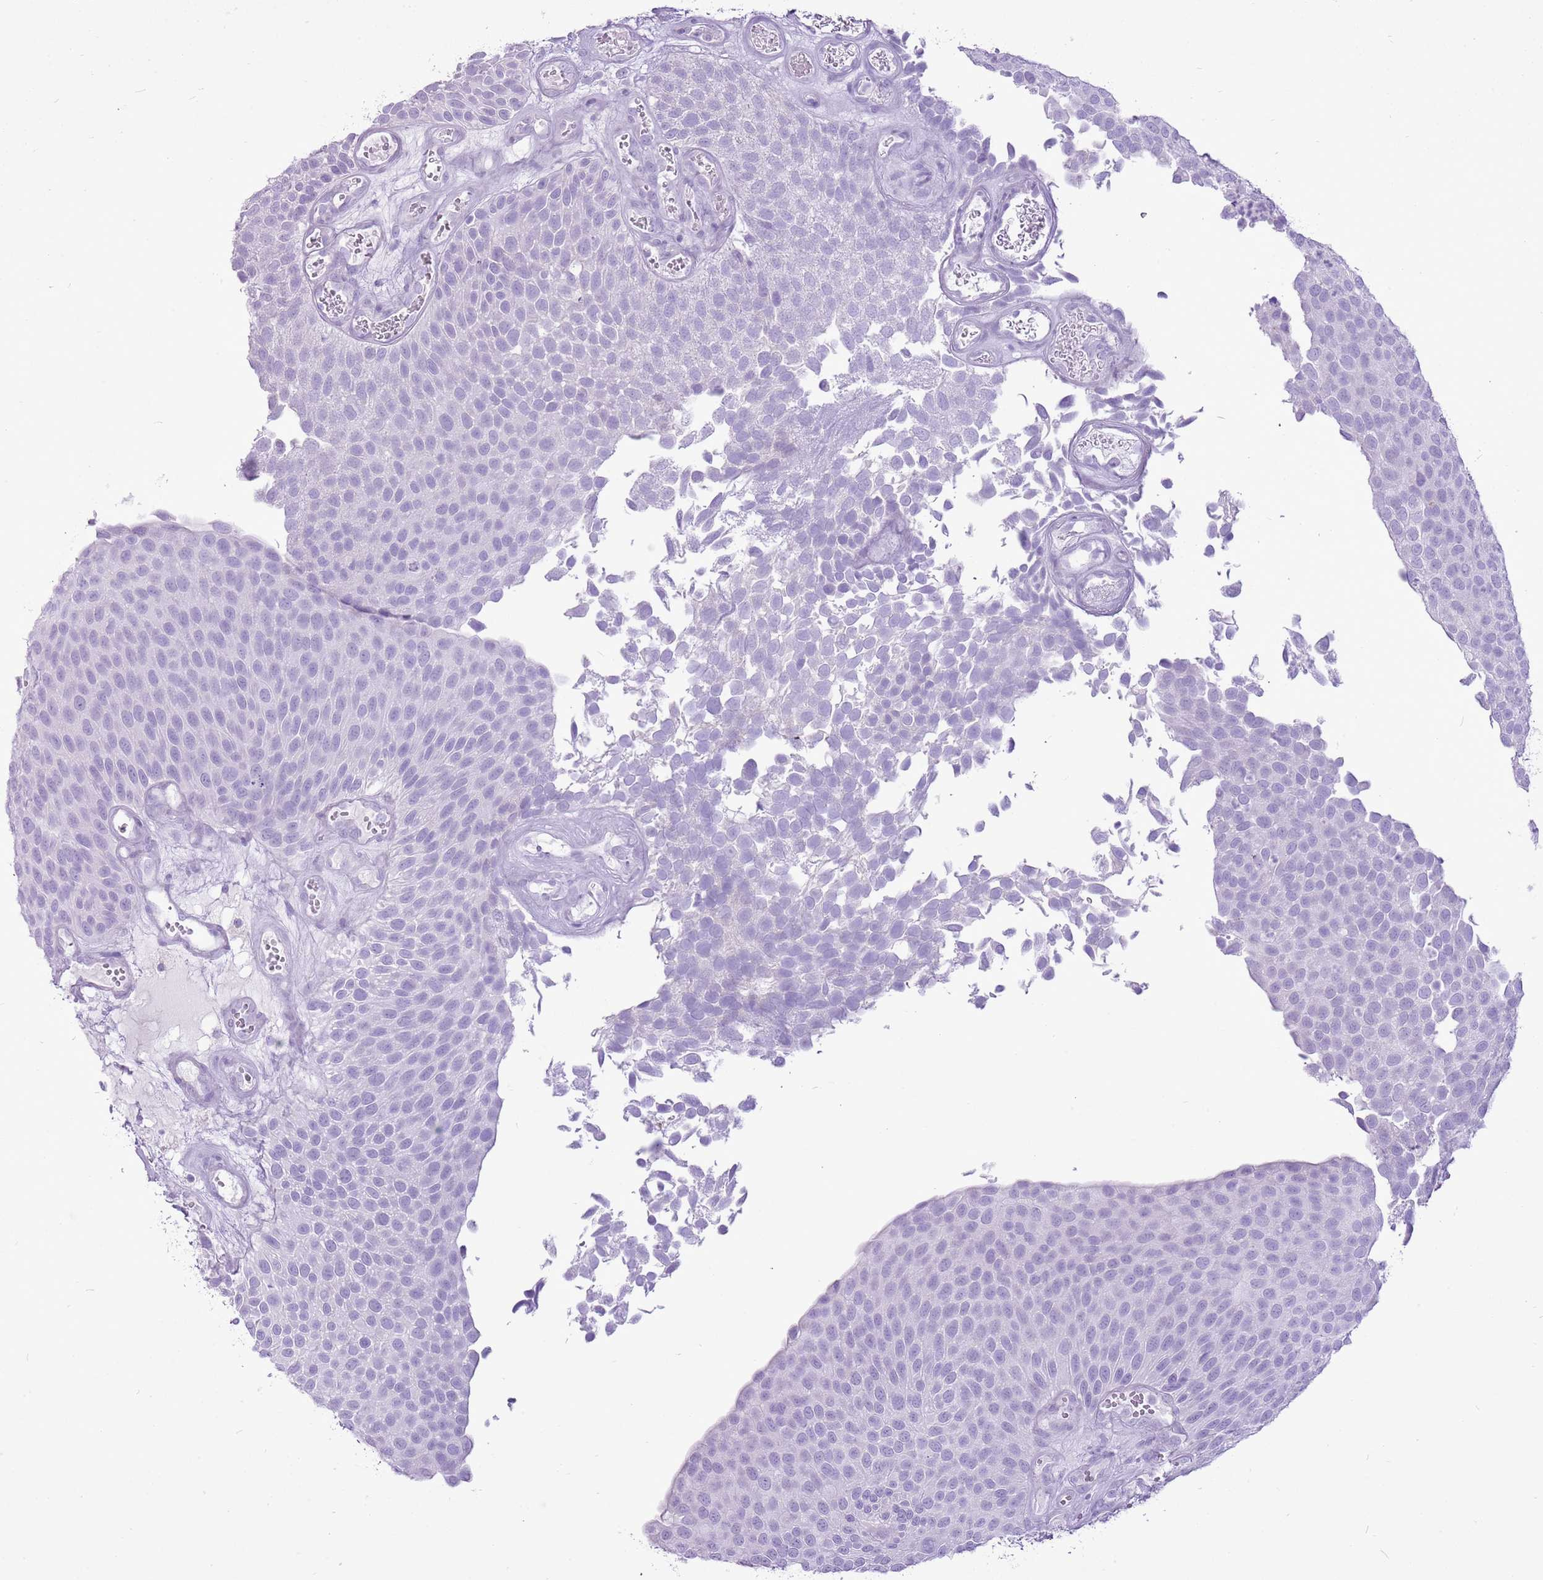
{"staining": {"intensity": "negative", "quantity": "none", "location": "none"}, "tissue": "urothelial cancer", "cell_type": "Tumor cells", "image_type": "cancer", "snomed": [{"axis": "morphology", "description": "Urothelial carcinoma, Low grade"}, {"axis": "topography", "description": "Urinary bladder"}], "caption": "IHC photomicrograph of low-grade urothelial carcinoma stained for a protein (brown), which exhibits no positivity in tumor cells.", "gene": "CNFN", "patient": {"sex": "male", "age": 89}}